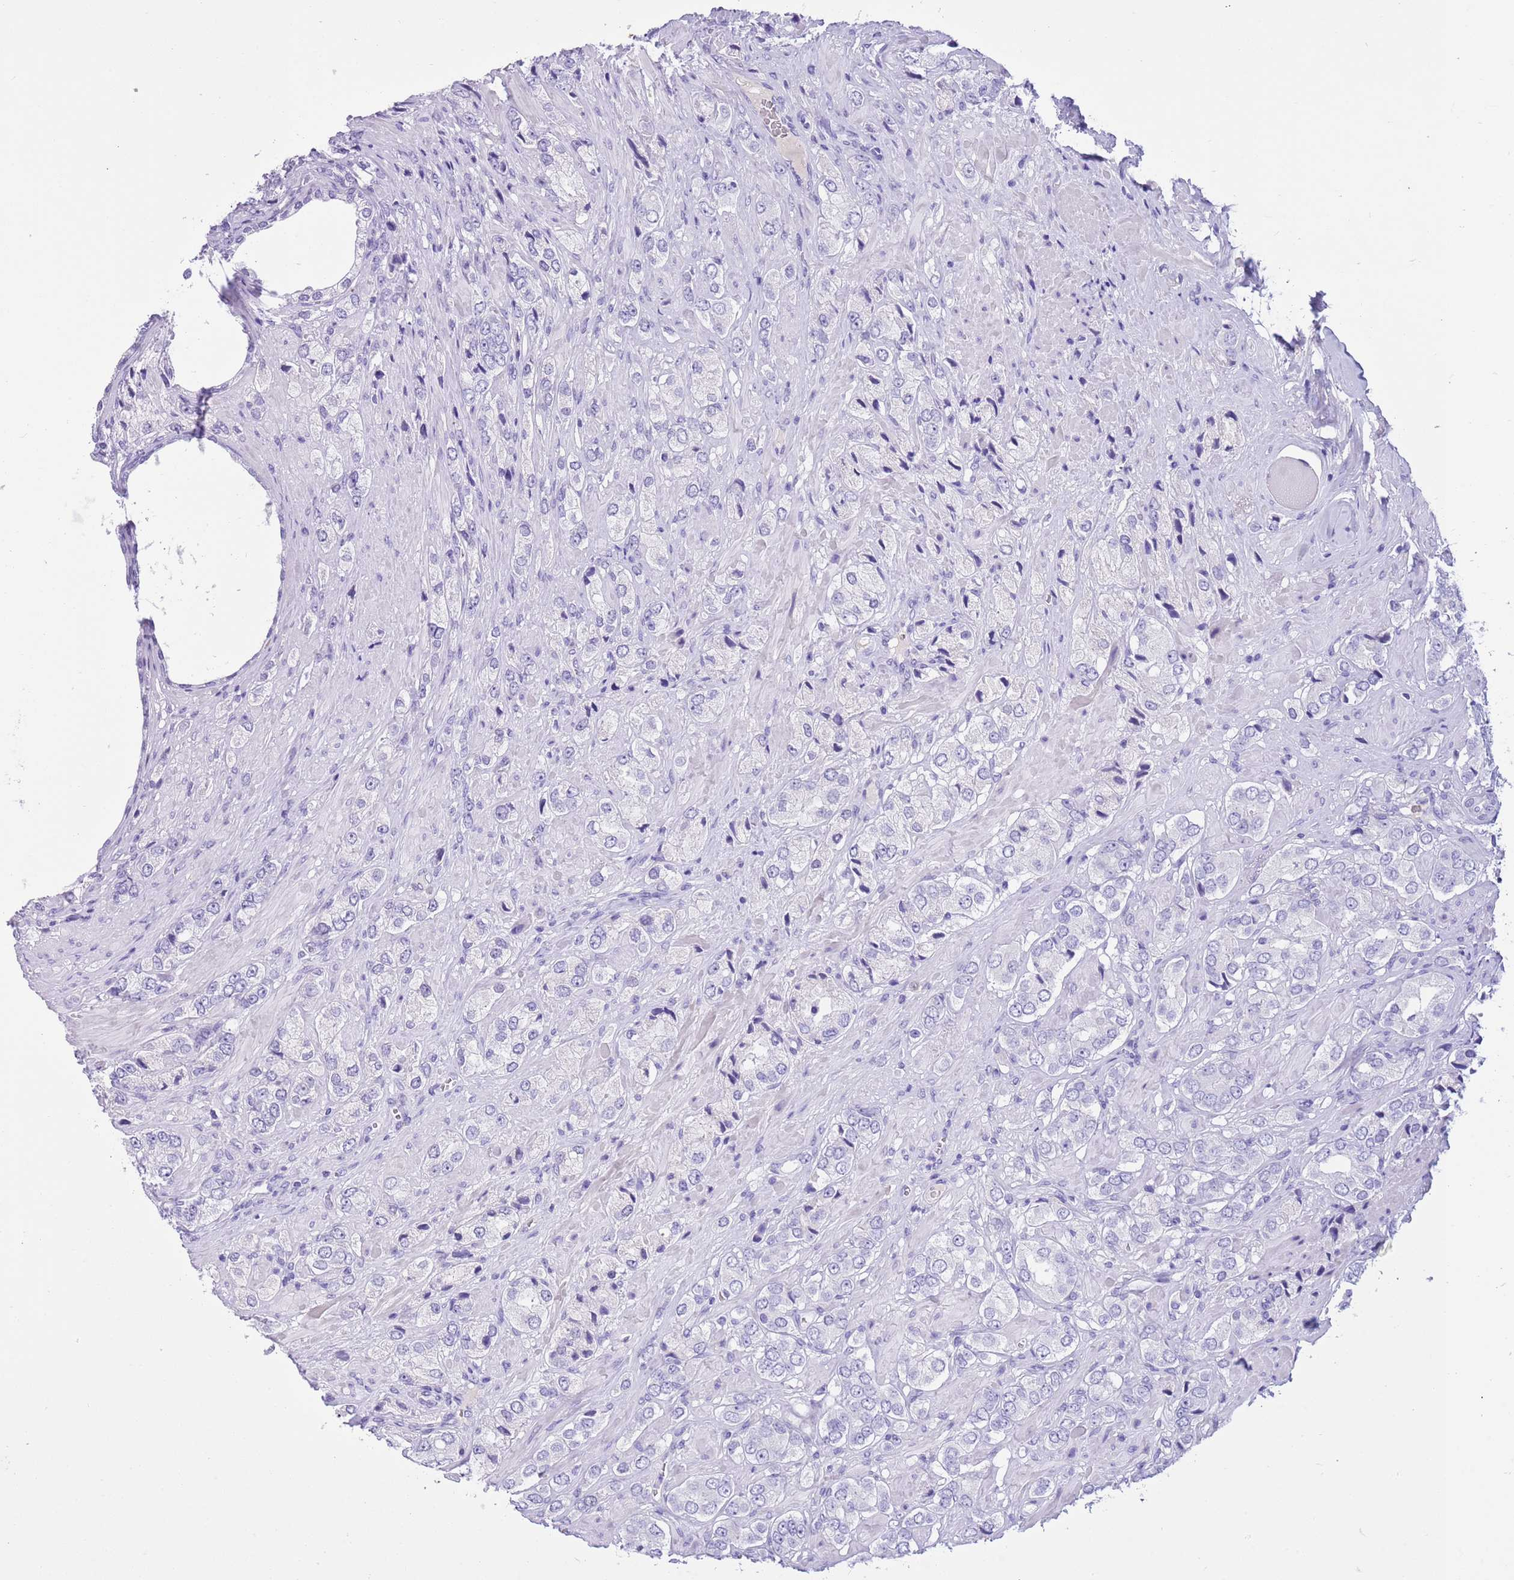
{"staining": {"intensity": "negative", "quantity": "none", "location": "none"}, "tissue": "prostate cancer", "cell_type": "Tumor cells", "image_type": "cancer", "snomed": [{"axis": "morphology", "description": "Adenocarcinoma, High grade"}, {"axis": "topography", "description": "Prostate and seminal vesicle, NOS"}], "caption": "High power microscopy histopathology image of an IHC image of prostate cancer (adenocarcinoma (high-grade)), revealing no significant positivity in tumor cells.", "gene": "TBC1D10B", "patient": {"sex": "male", "age": 64}}